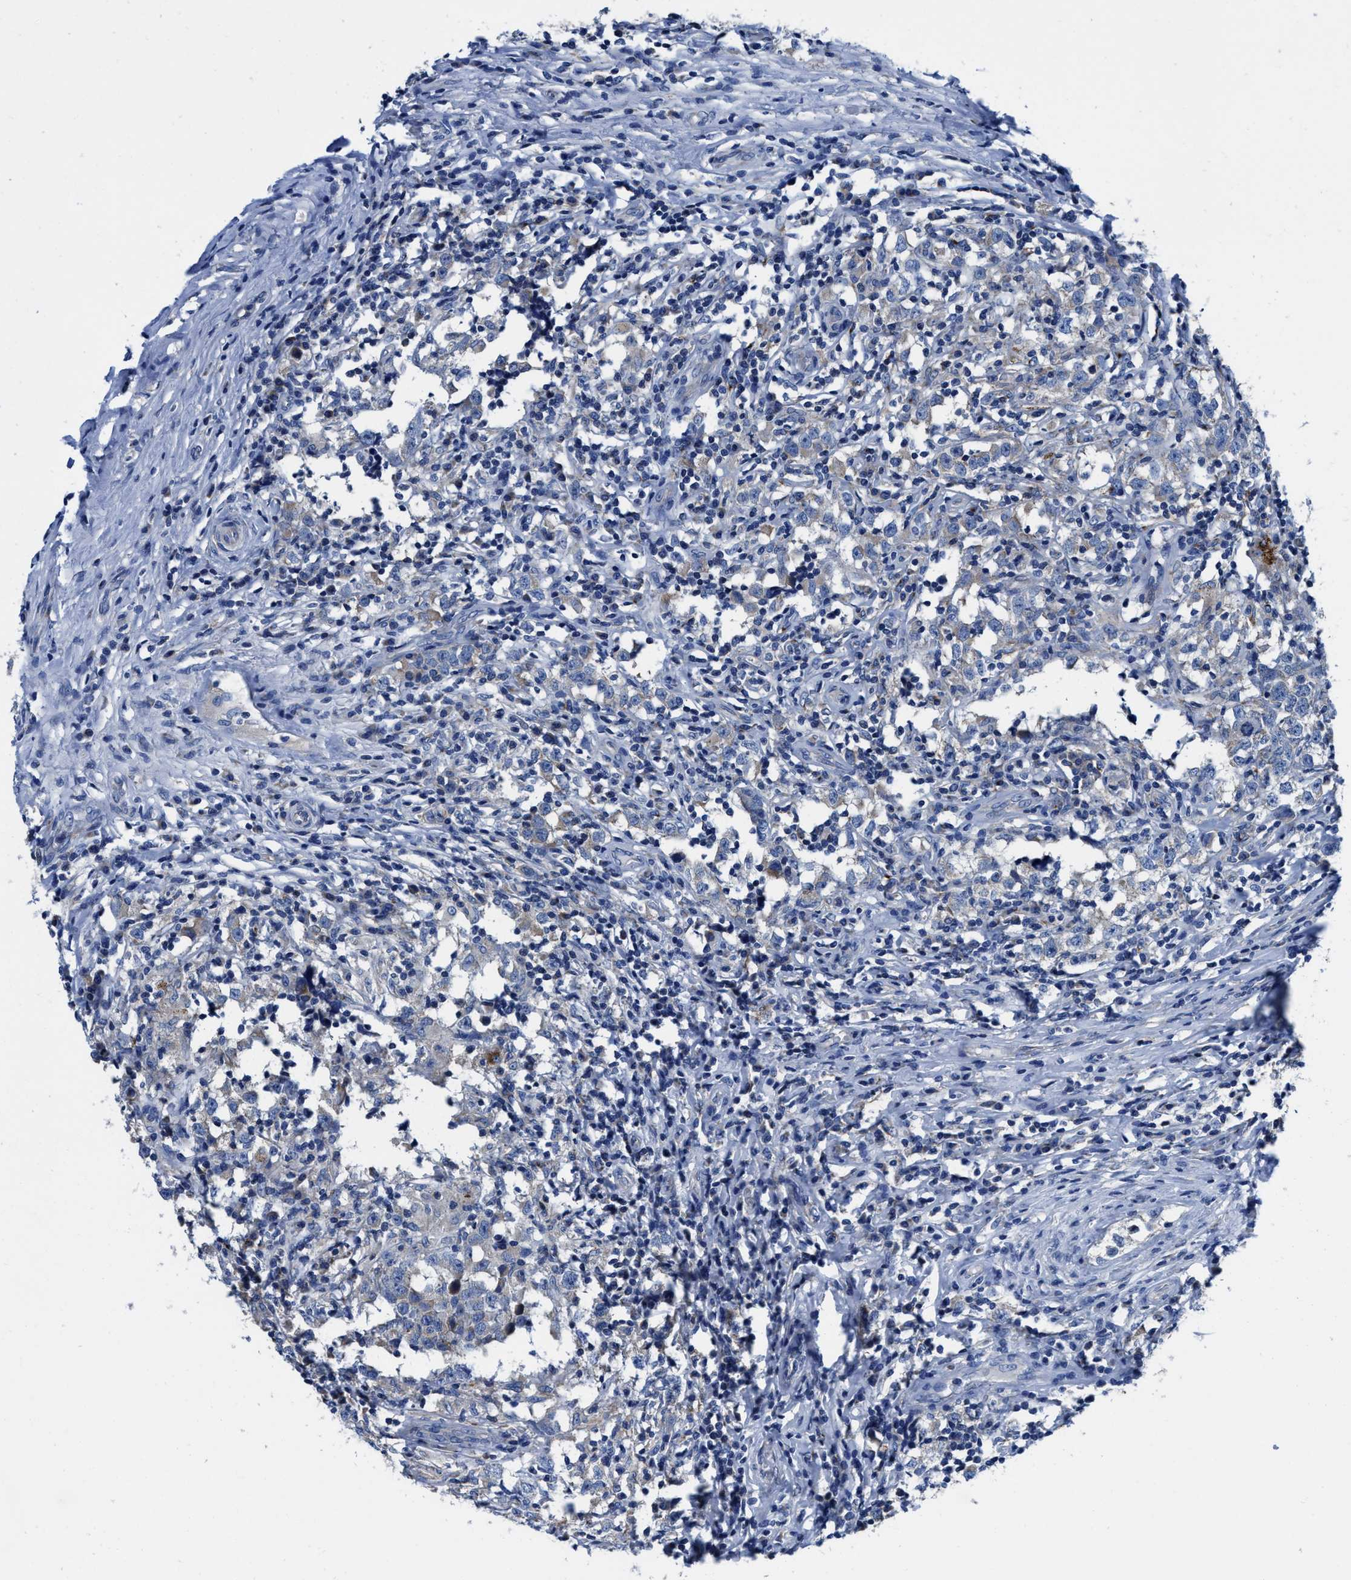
{"staining": {"intensity": "weak", "quantity": "<25%", "location": "cytoplasmic/membranous"}, "tissue": "testis cancer", "cell_type": "Tumor cells", "image_type": "cancer", "snomed": [{"axis": "morphology", "description": "Carcinoma, Embryonal, NOS"}, {"axis": "topography", "description": "Testis"}], "caption": "High magnification brightfield microscopy of testis cancer stained with DAB (brown) and counterstained with hematoxylin (blue): tumor cells show no significant positivity.", "gene": "TMEM30A", "patient": {"sex": "male", "age": 21}}